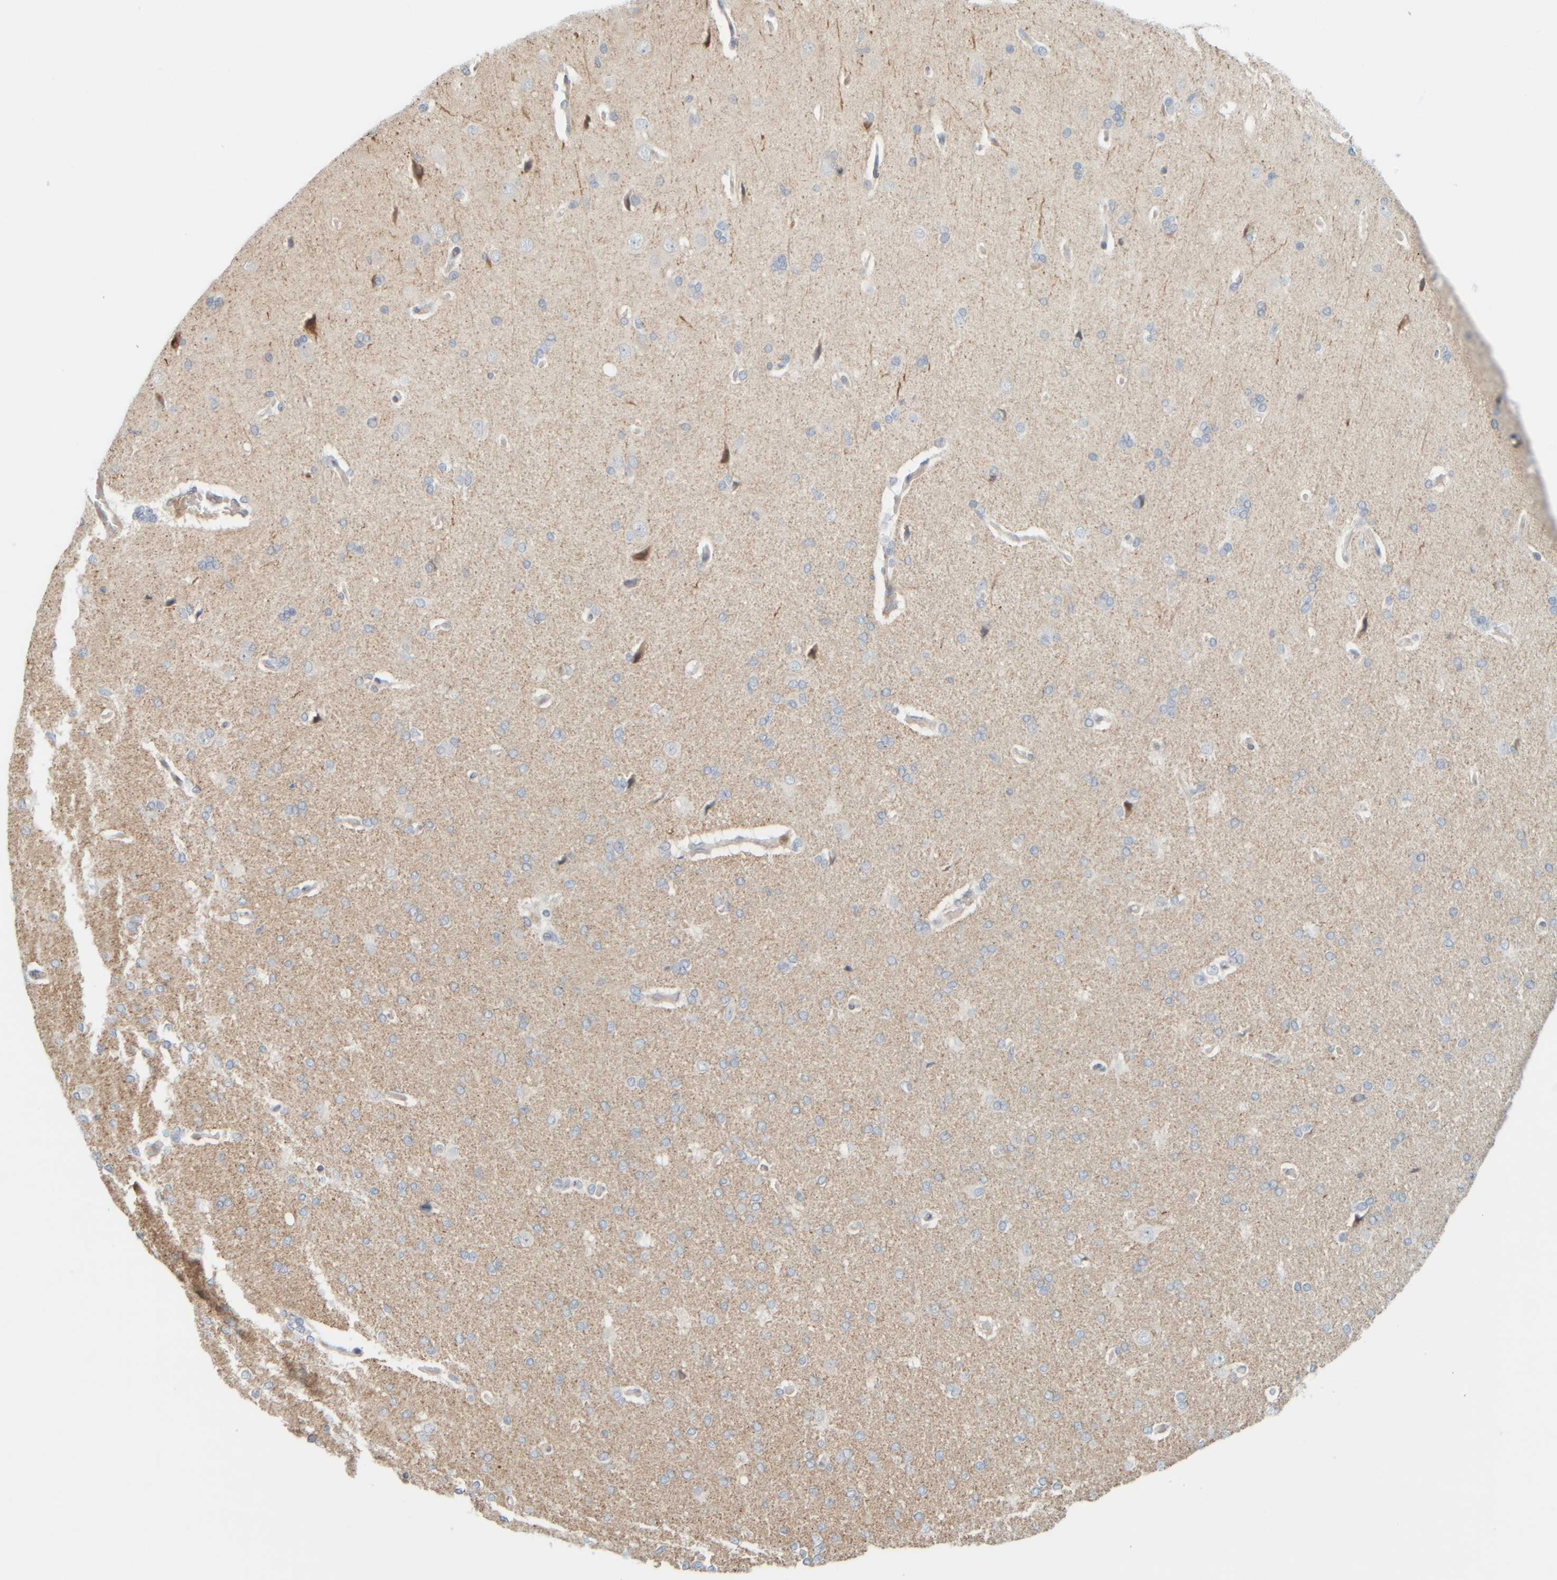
{"staining": {"intensity": "negative", "quantity": "none", "location": "none"}, "tissue": "cerebral cortex", "cell_type": "Endothelial cells", "image_type": "normal", "snomed": [{"axis": "morphology", "description": "Normal tissue, NOS"}, {"axis": "topography", "description": "Cerebral cortex"}], "caption": "The photomicrograph displays no significant staining in endothelial cells of cerebral cortex. (Immunohistochemistry, brightfield microscopy, high magnification).", "gene": "AARSD1", "patient": {"sex": "male", "age": 62}}